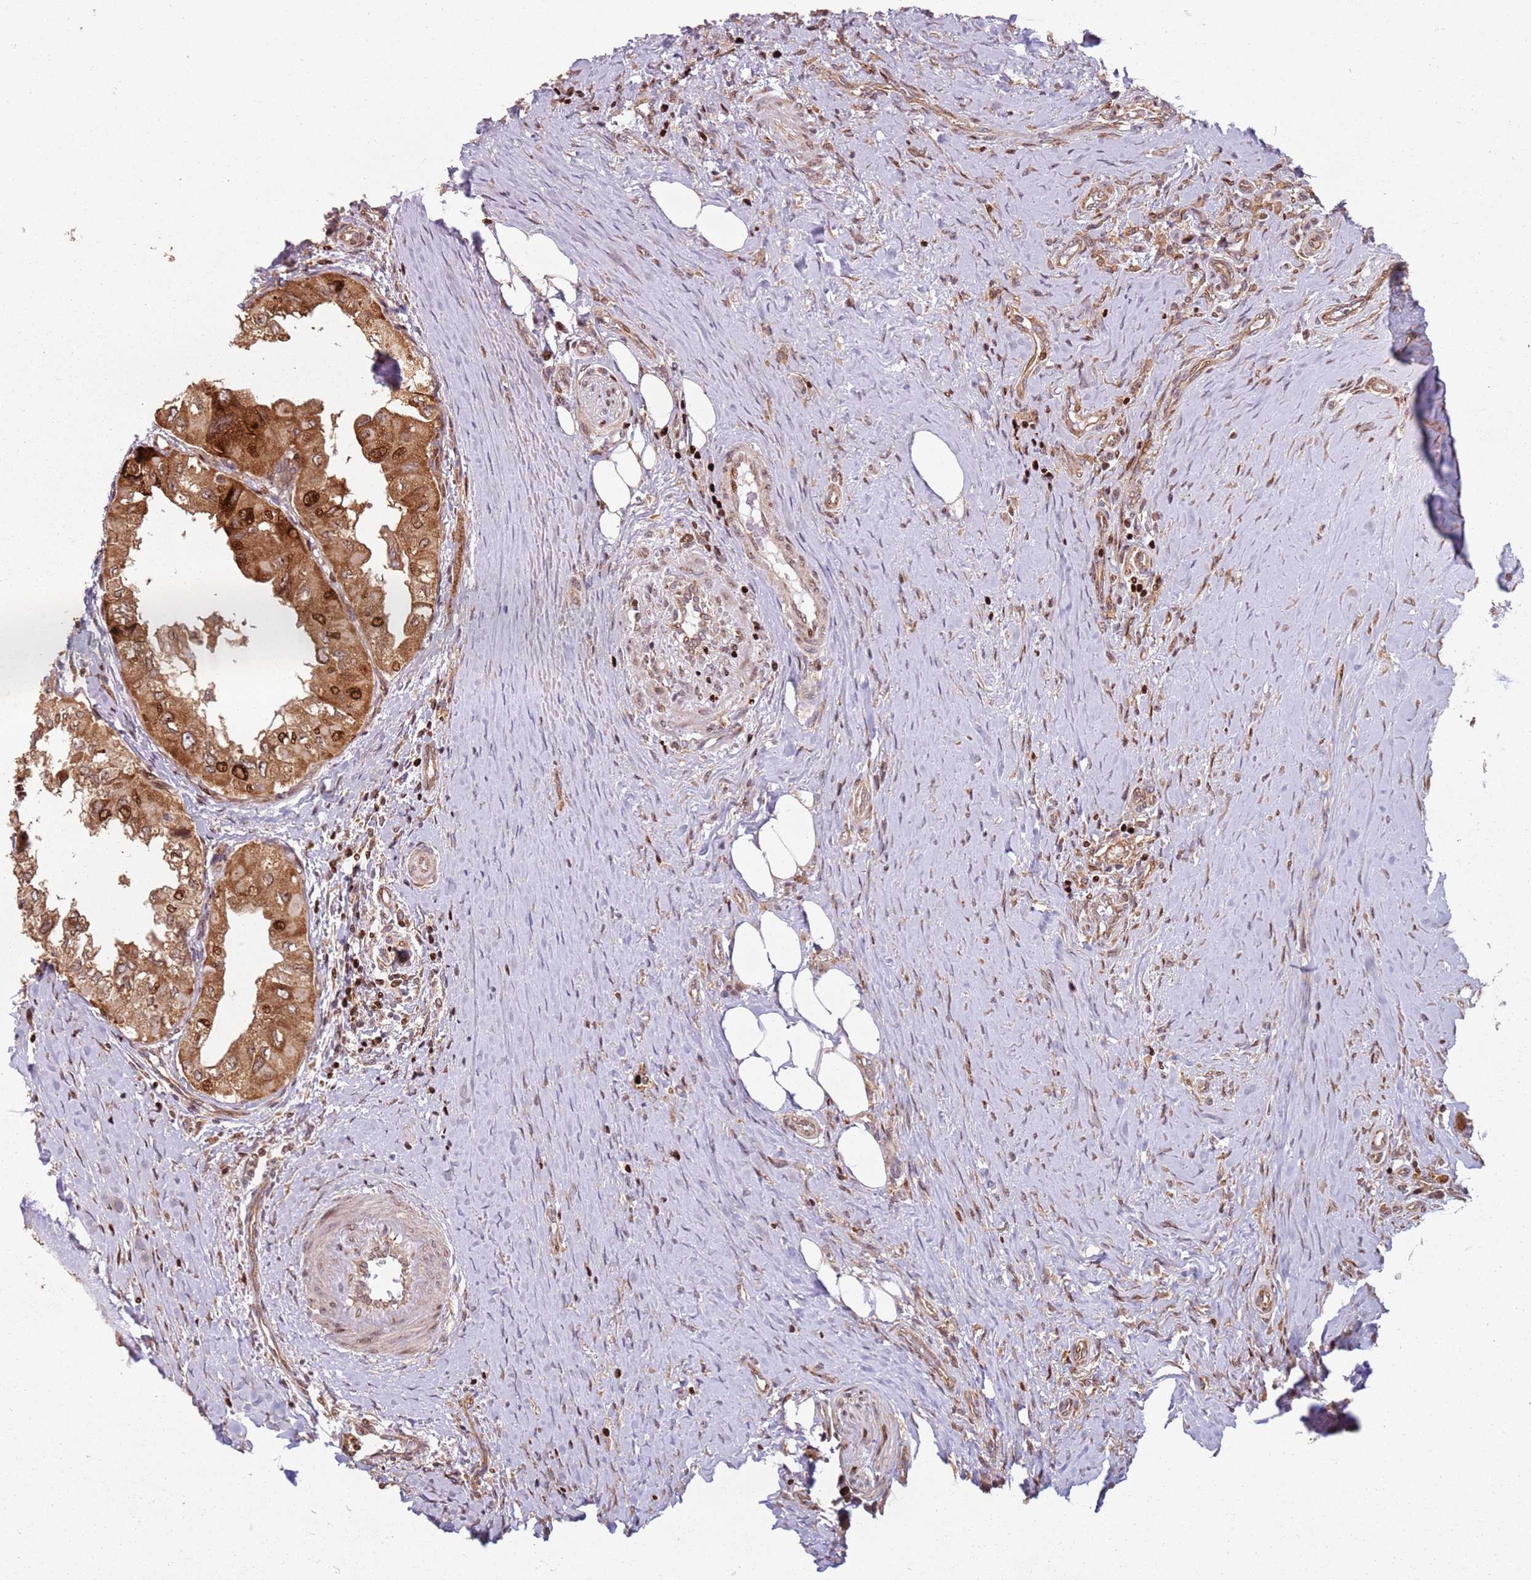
{"staining": {"intensity": "strong", "quantity": ">75%", "location": "cytoplasmic/membranous,nuclear"}, "tissue": "thyroid cancer", "cell_type": "Tumor cells", "image_type": "cancer", "snomed": [{"axis": "morphology", "description": "Papillary adenocarcinoma, NOS"}, {"axis": "topography", "description": "Thyroid gland"}], "caption": "Tumor cells reveal high levels of strong cytoplasmic/membranous and nuclear positivity in approximately >75% of cells in human thyroid papillary adenocarcinoma.", "gene": "HNRNPLL", "patient": {"sex": "female", "age": 59}}